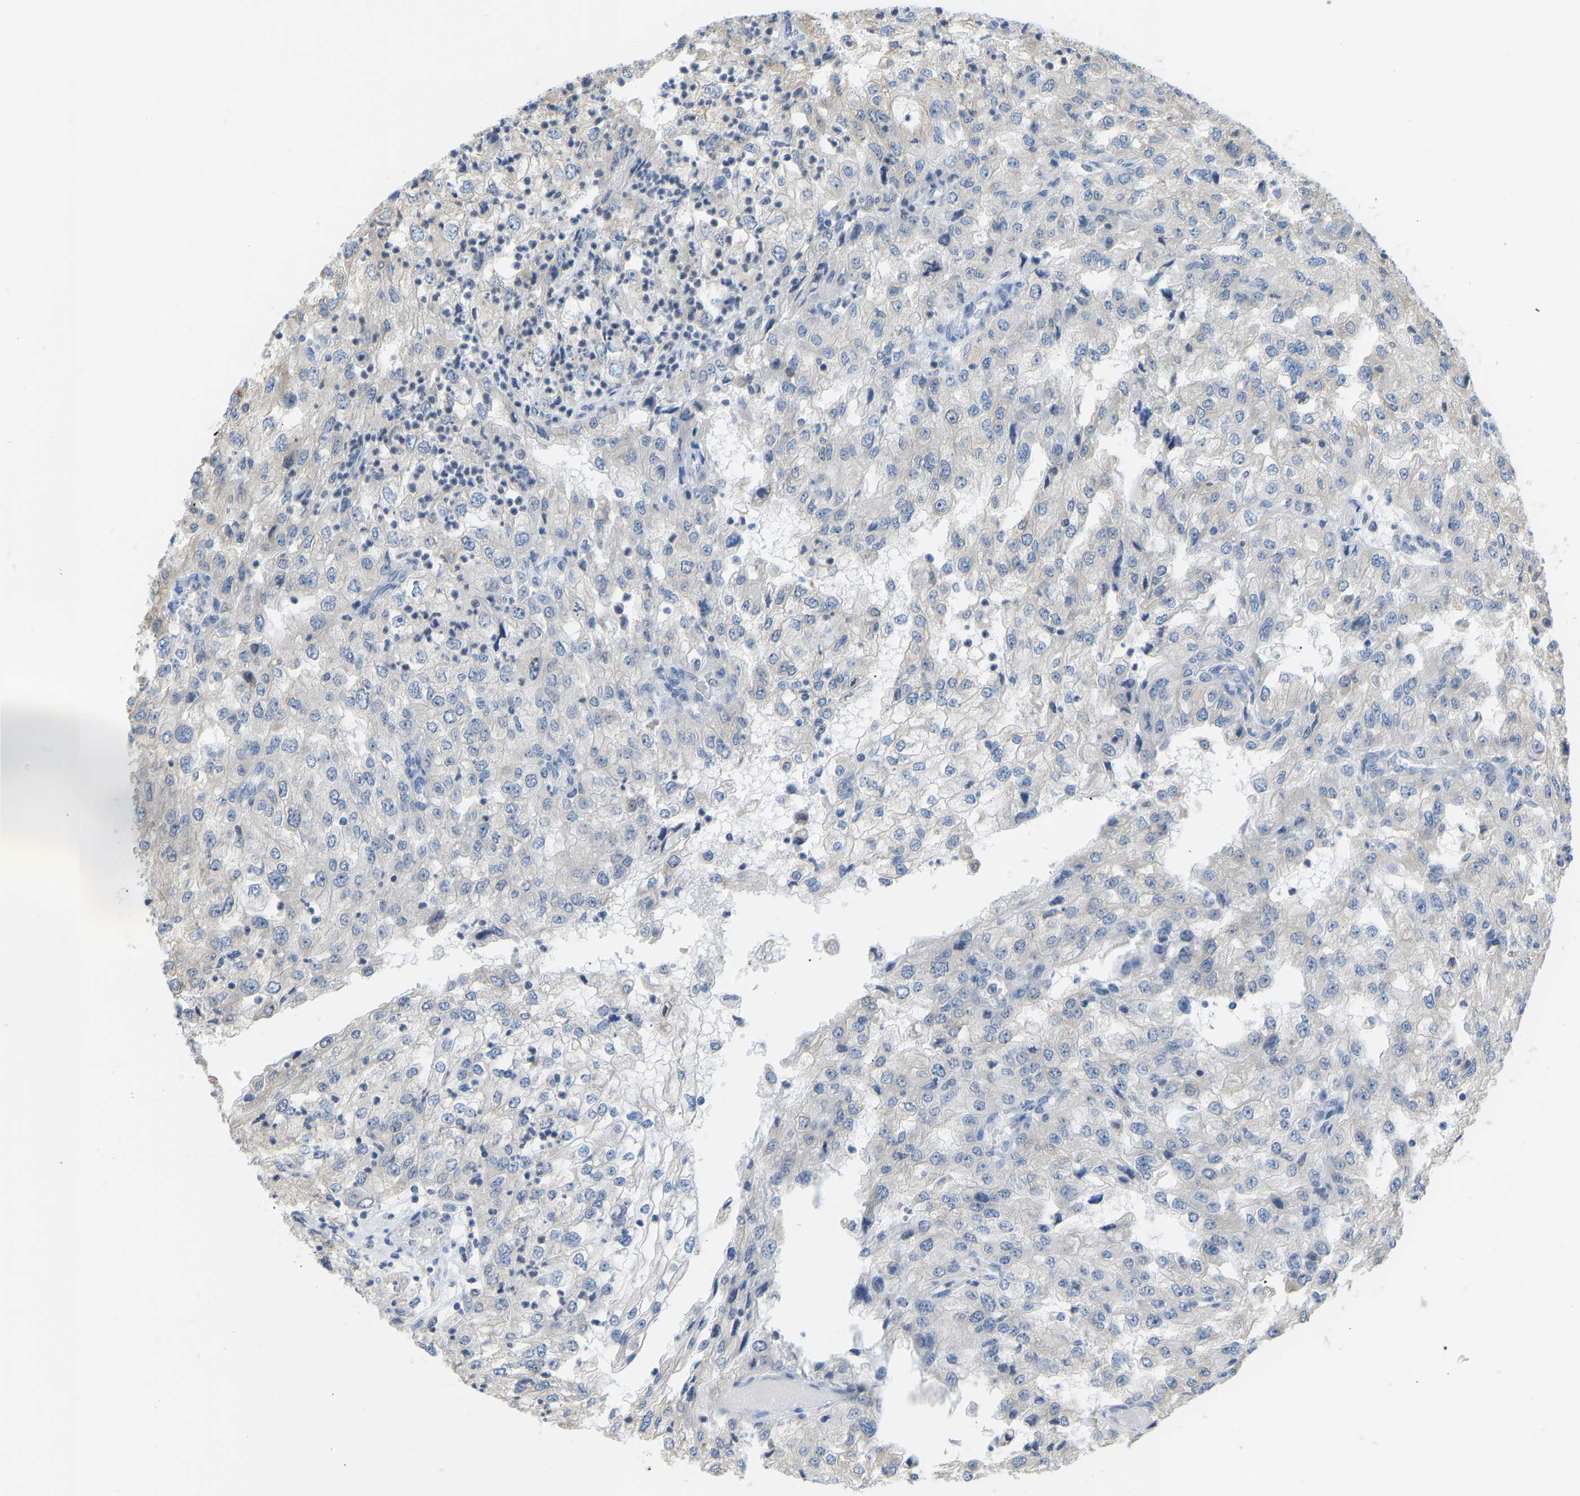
{"staining": {"intensity": "negative", "quantity": "none", "location": "none"}, "tissue": "renal cancer", "cell_type": "Tumor cells", "image_type": "cancer", "snomed": [{"axis": "morphology", "description": "Adenocarcinoma, NOS"}, {"axis": "topography", "description": "Kidney"}], "caption": "This is an IHC photomicrograph of human adenocarcinoma (renal). There is no expression in tumor cells.", "gene": "VRK1", "patient": {"sex": "female", "age": 54}}